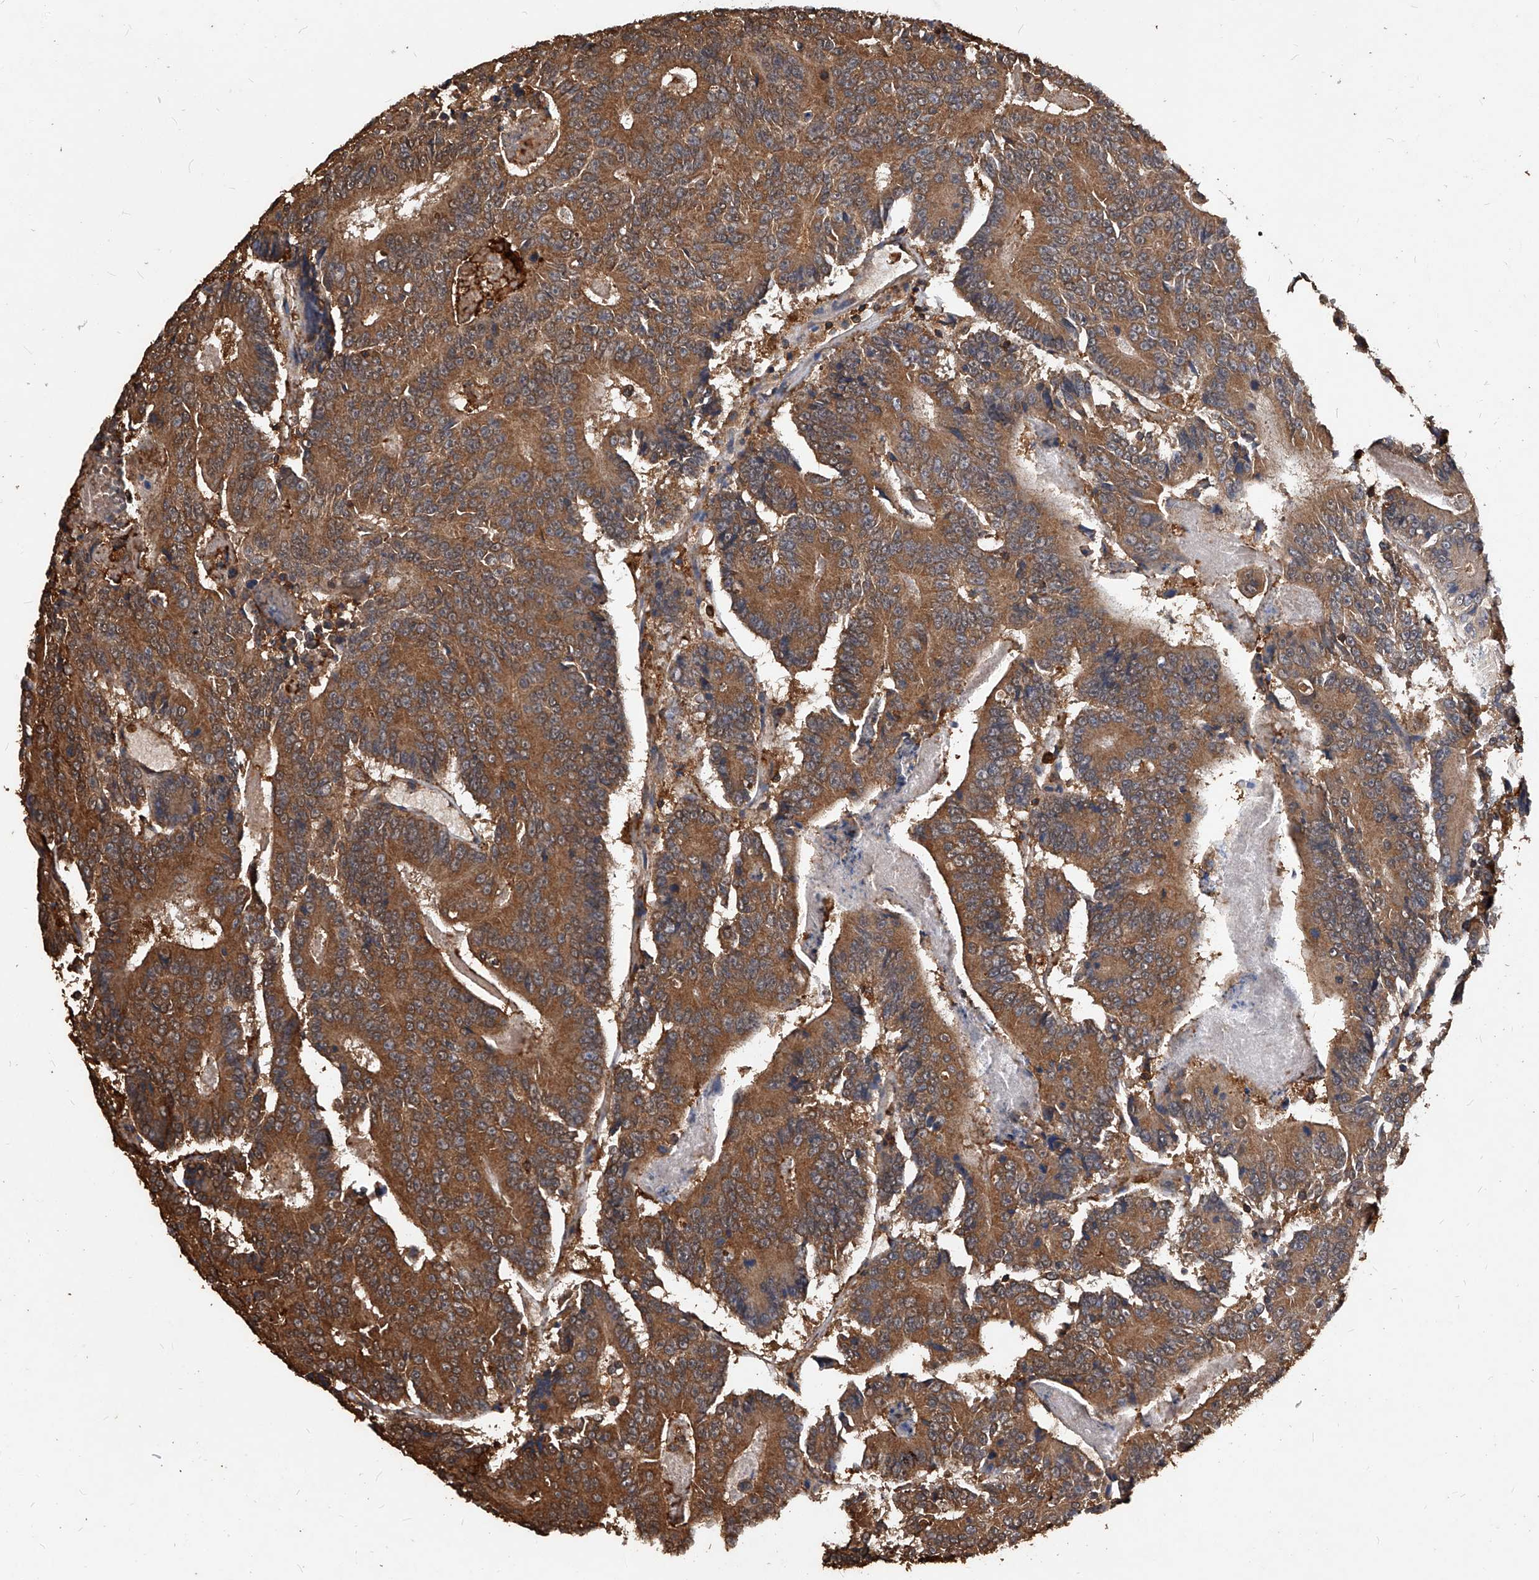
{"staining": {"intensity": "moderate", "quantity": ">75%", "location": "cytoplasmic/membranous"}, "tissue": "colorectal cancer", "cell_type": "Tumor cells", "image_type": "cancer", "snomed": [{"axis": "morphology", "description": "Adenocarcinoma, NOS"}, {"axis": "topography", "description": "Colon"}], "caption": "Immunohistochemical staining of human colorectal cancer (adenocarcinoma) reveals moderate cytoplasmic/membranous protein positivity in approximately >75% of tumor cells.", "gene": "UCP2", "patient": {"sex": "male", "age": 83}}